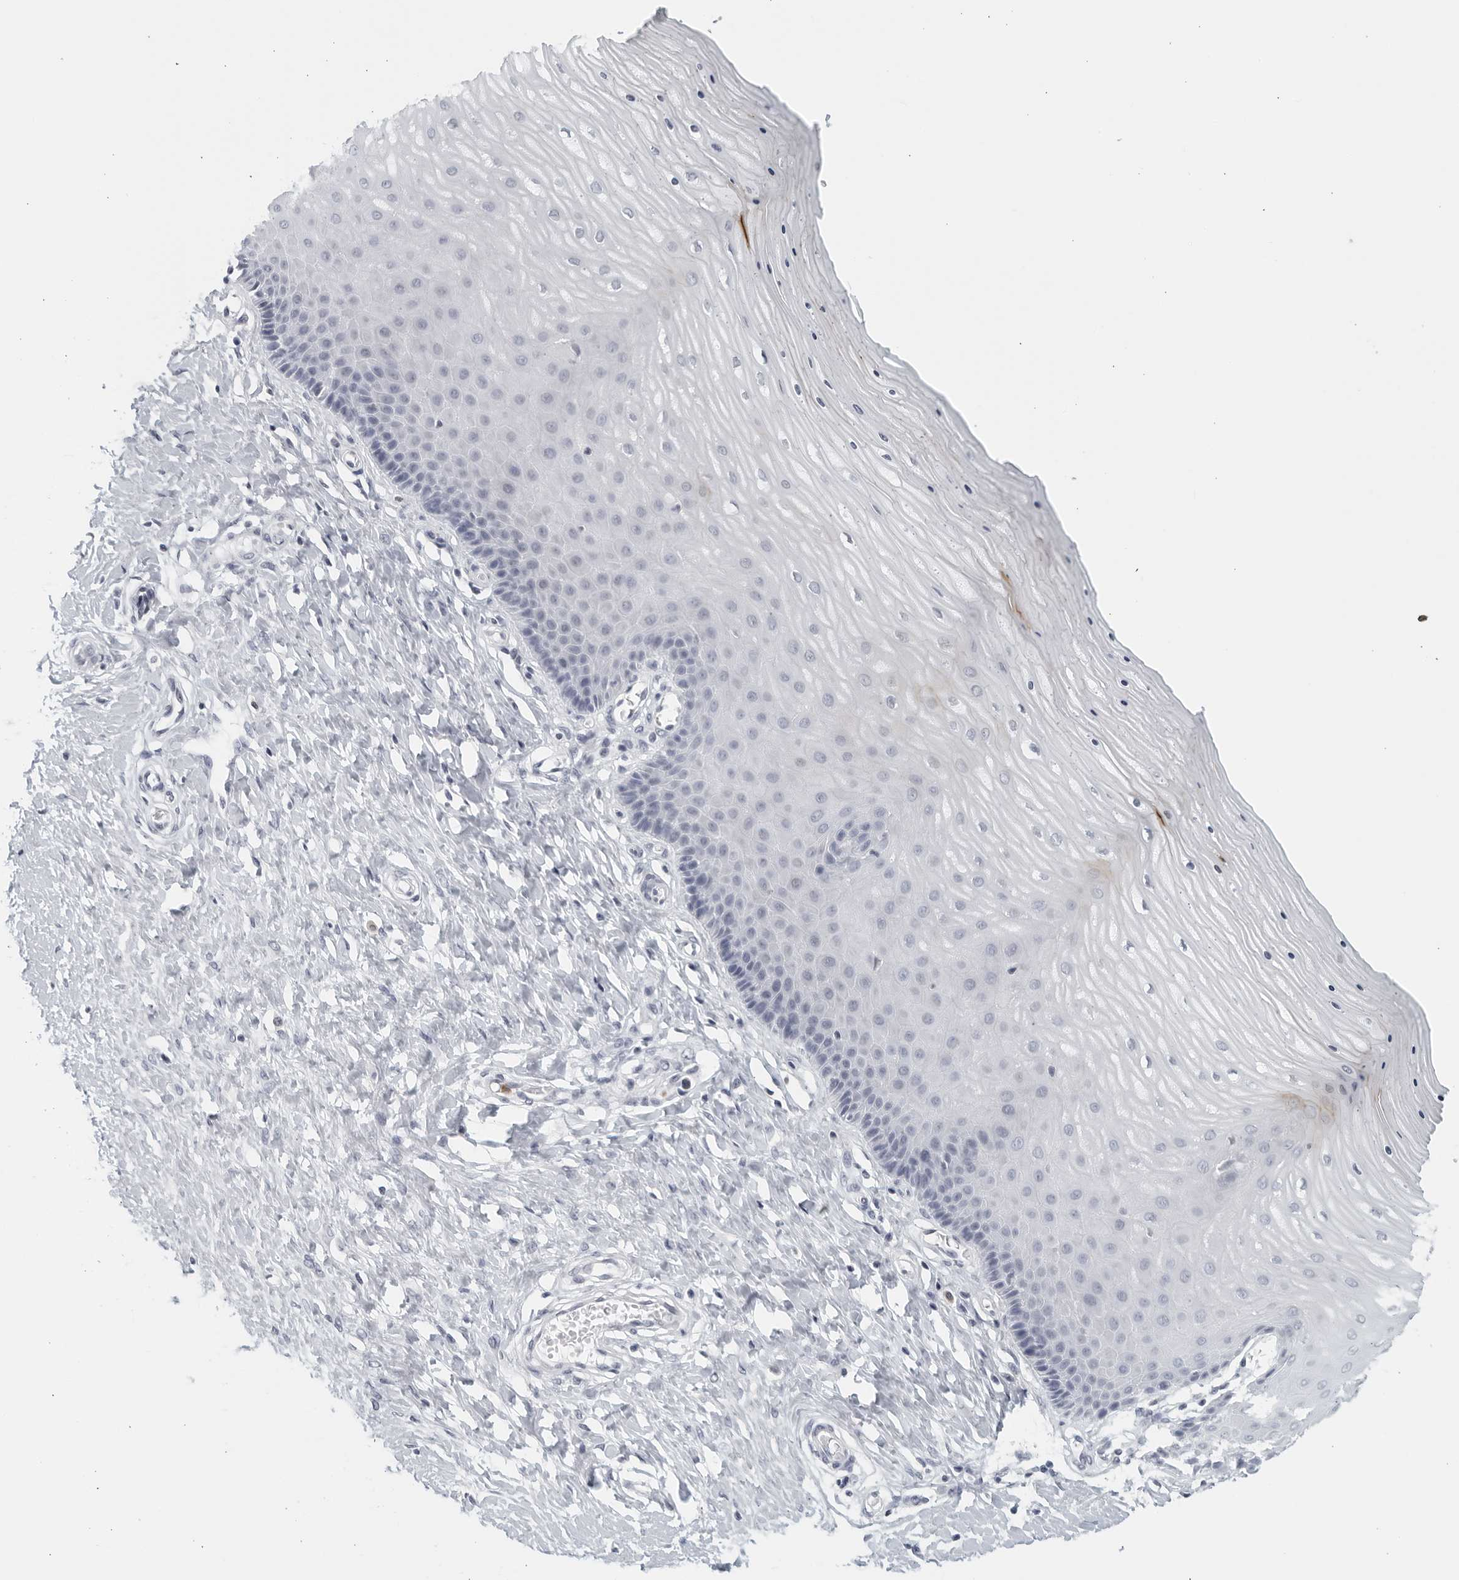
{"staining": {"intensity": "negative", "quantity": "none", "location": "none"}, "tissue": "cervix", "cell_type": "Glandular cells", "image_type": "normal", "snomed": [{"axis": "morphology", "description": "Normal tissue, NOS"}, {"axis": "topography", "description": "Cervix"}], "caption": "Immunohistochemistry (IHC) image of unremarkable cervix stained for a protein (brown), which demonstrates no expression in glandular cells. (Stains: DAB (3,3'-diaminobenzidine) immunohistochemistry with hematoxylin counter stain, Microscopy: brightfield microscopy at high magnification).", "gene": "KLK7", "patient": {"sex": "female", "age": 55}}